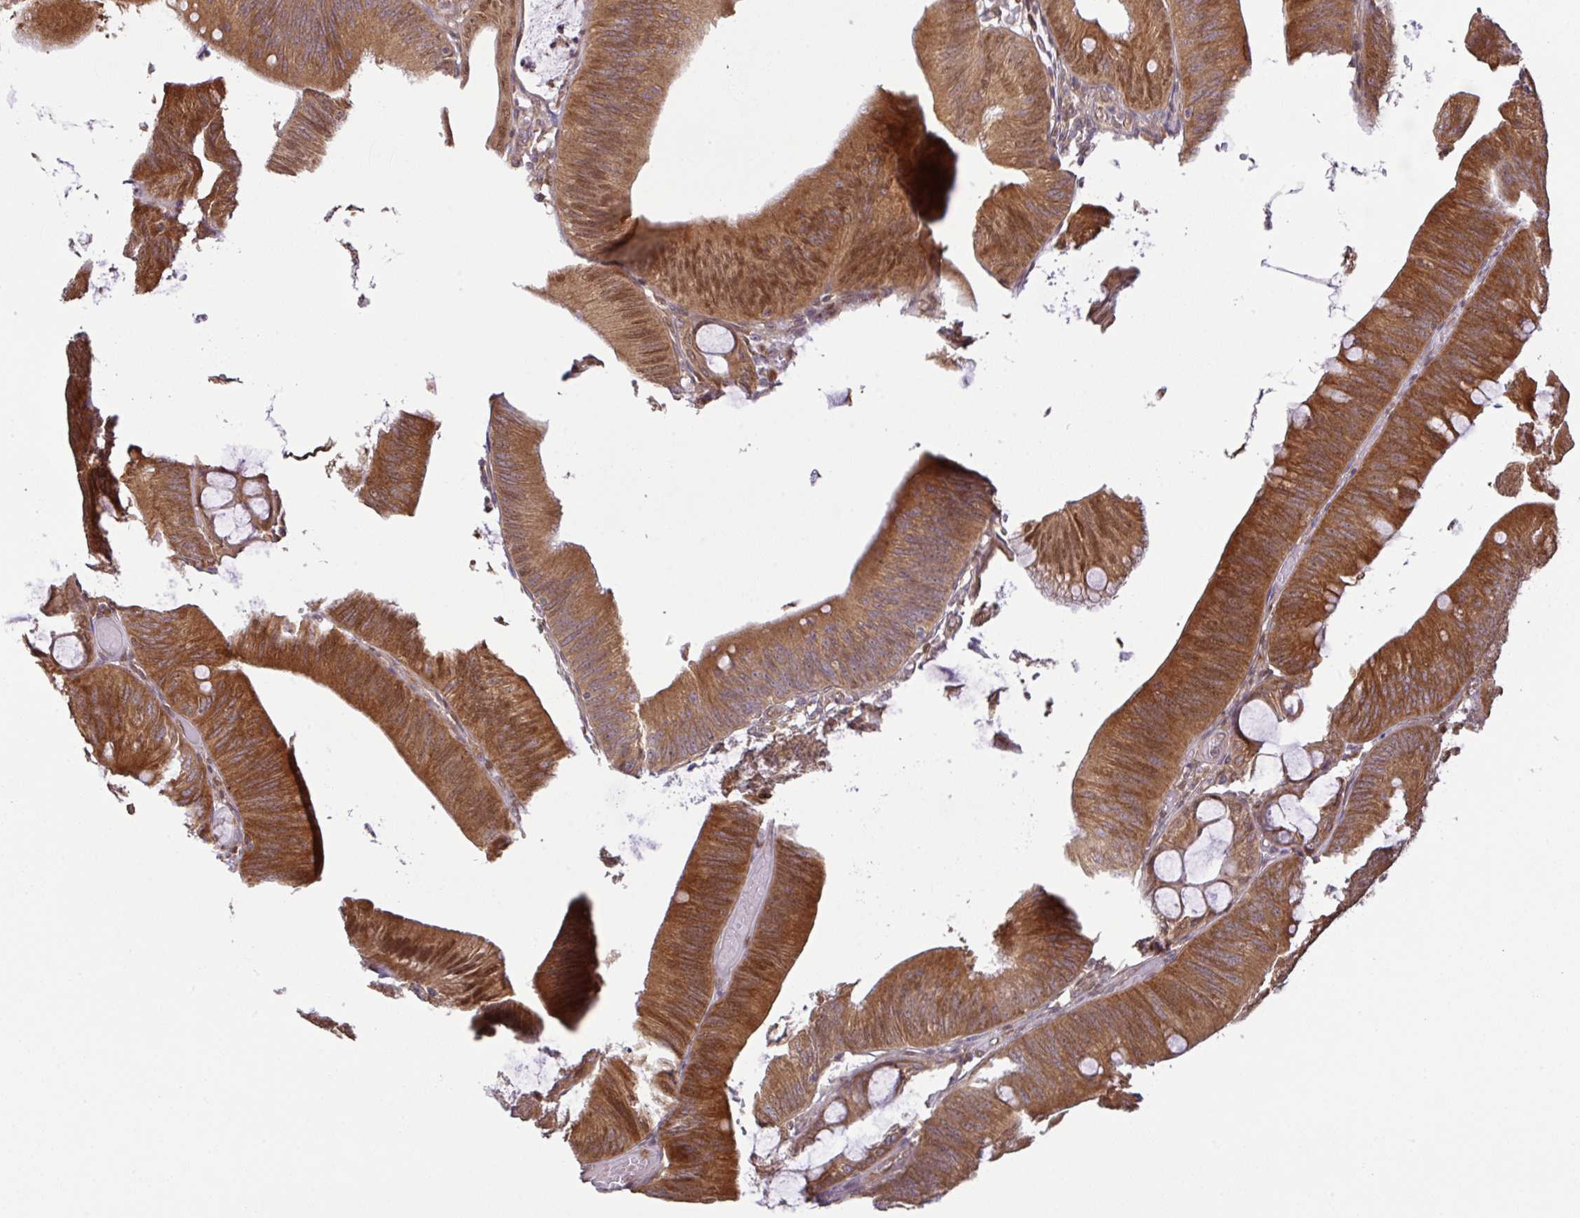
{"staining": {"intensity": "moderate", "quantity": "25%-75%", "location": "cytoplasmic/membranous,nuclear"}, "tissue": "colorectal cancer", "cell_type": "Tumor cells", "image_type": "cancer", "snomed": [{"axis": "morphology", "description": "Adenocarcinoma, NOS"}, {"axis": "topography", "description": "Colon"}], "caption": "High-power microscopy captured an immunohistochemistry (IHC) photomicrograph of colorectal cancer (adenocarcinoma), revealing moderate cytoplasmic/membranous and nuclear positivity in approximately 25%-75% of tumor cells.", "gene": "UBE4A", "patient": {"sex": "male", "age": 84}}